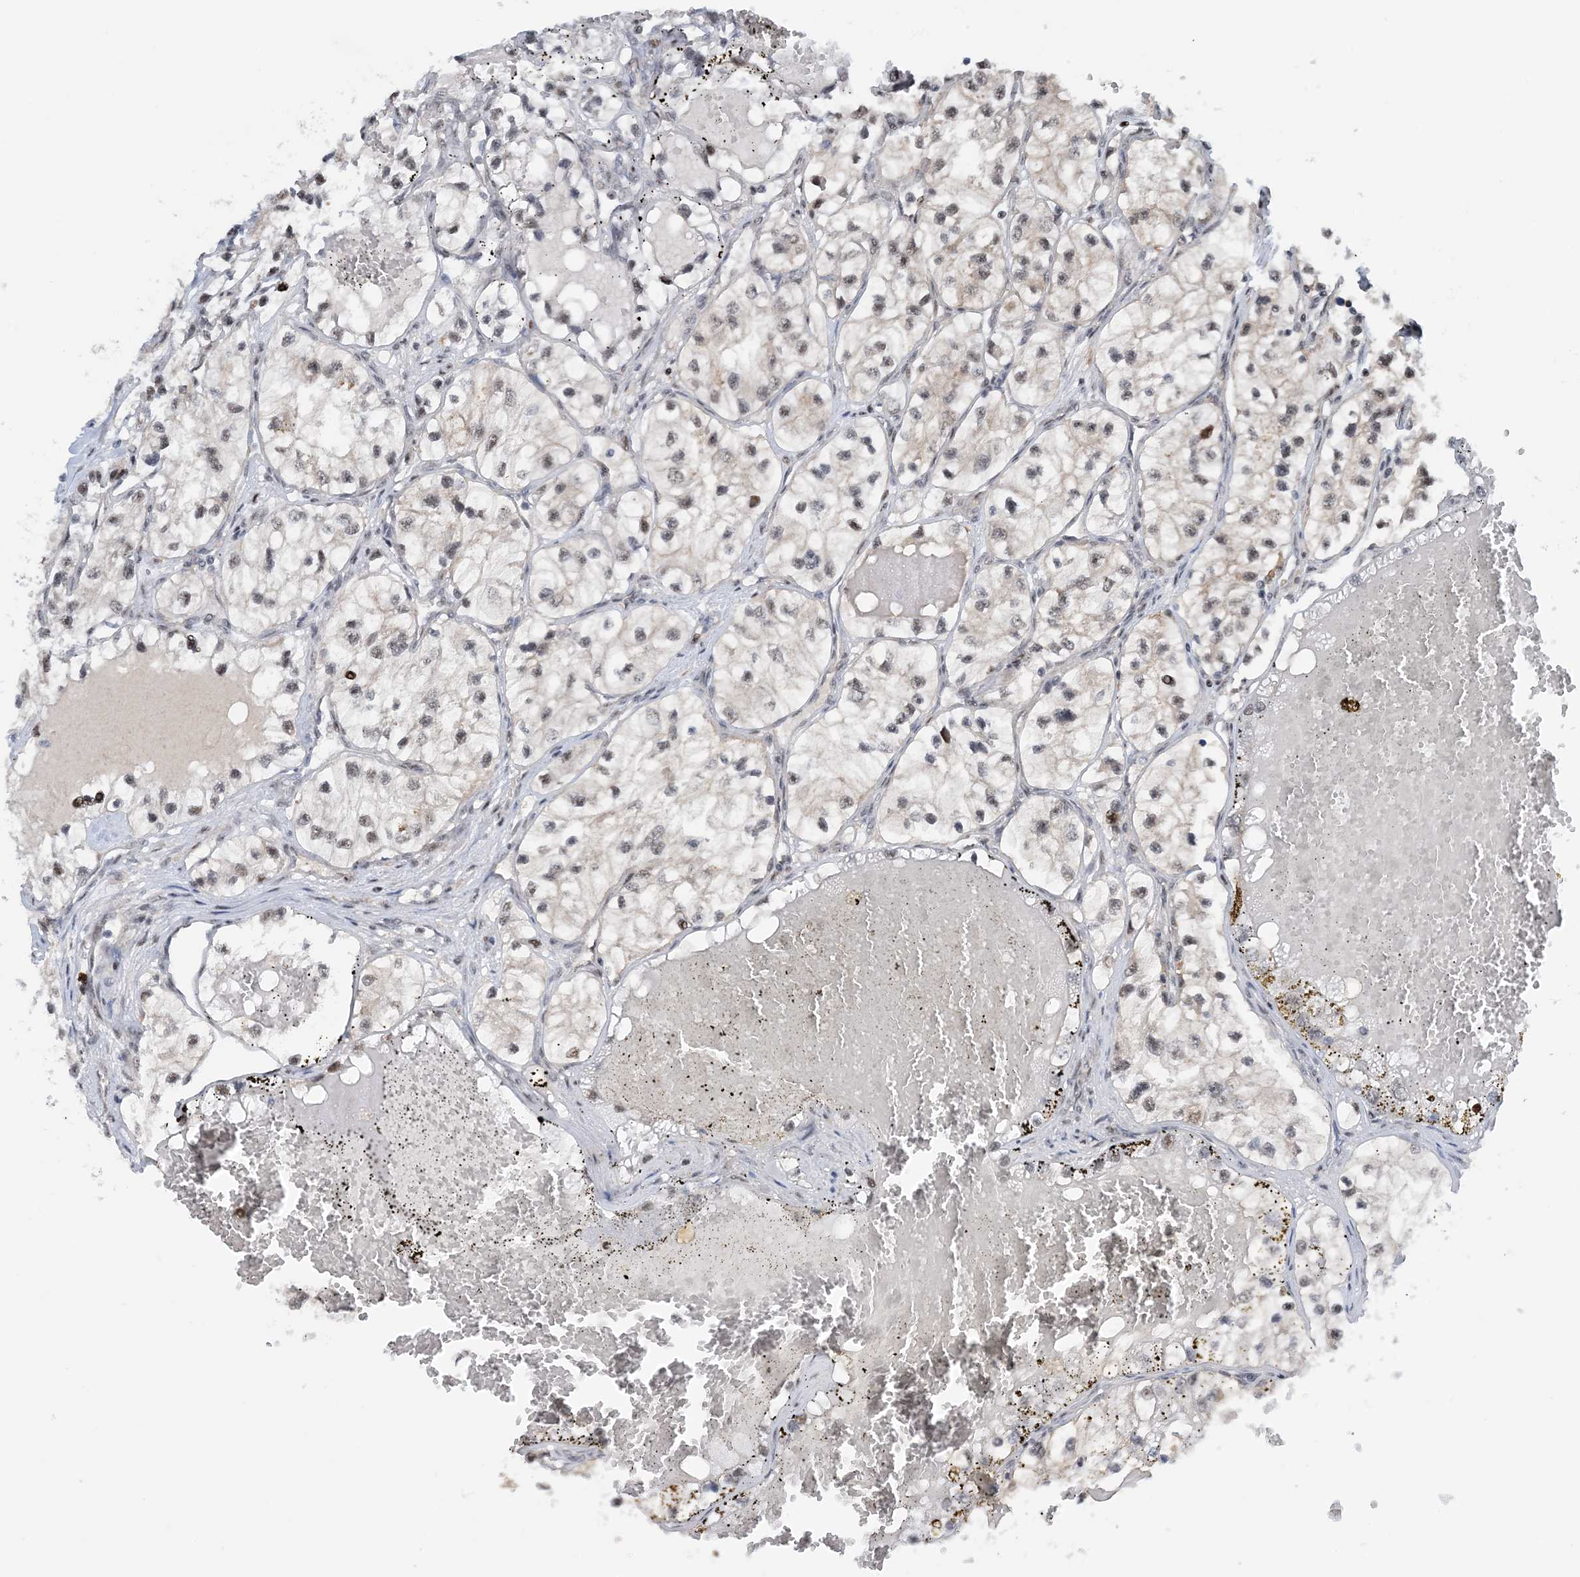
{"staining": {"intensity": "moderate", "quantity": "<25%", "location": "nuclear"}, "tissue": "renal cancer", "cell_type": "Tumor cells", "image_type": "cancer", "snomed": [{"axis": "morphology", "description": "Adenocarcinoma, NOS"}, {"axis": "topography", "description": "Kidney"}], "caption": "Immunohistochemical staining of renal cancer (adenocarcinoma) demonstrates low levels of moderate nuclear protein expression in approximately <25% of tumor cells. (DAB = brown stain, brightfield microscopy at high magnification).", "gene": "HEMK1", "patient": {"sex": "female", "age": 57}}